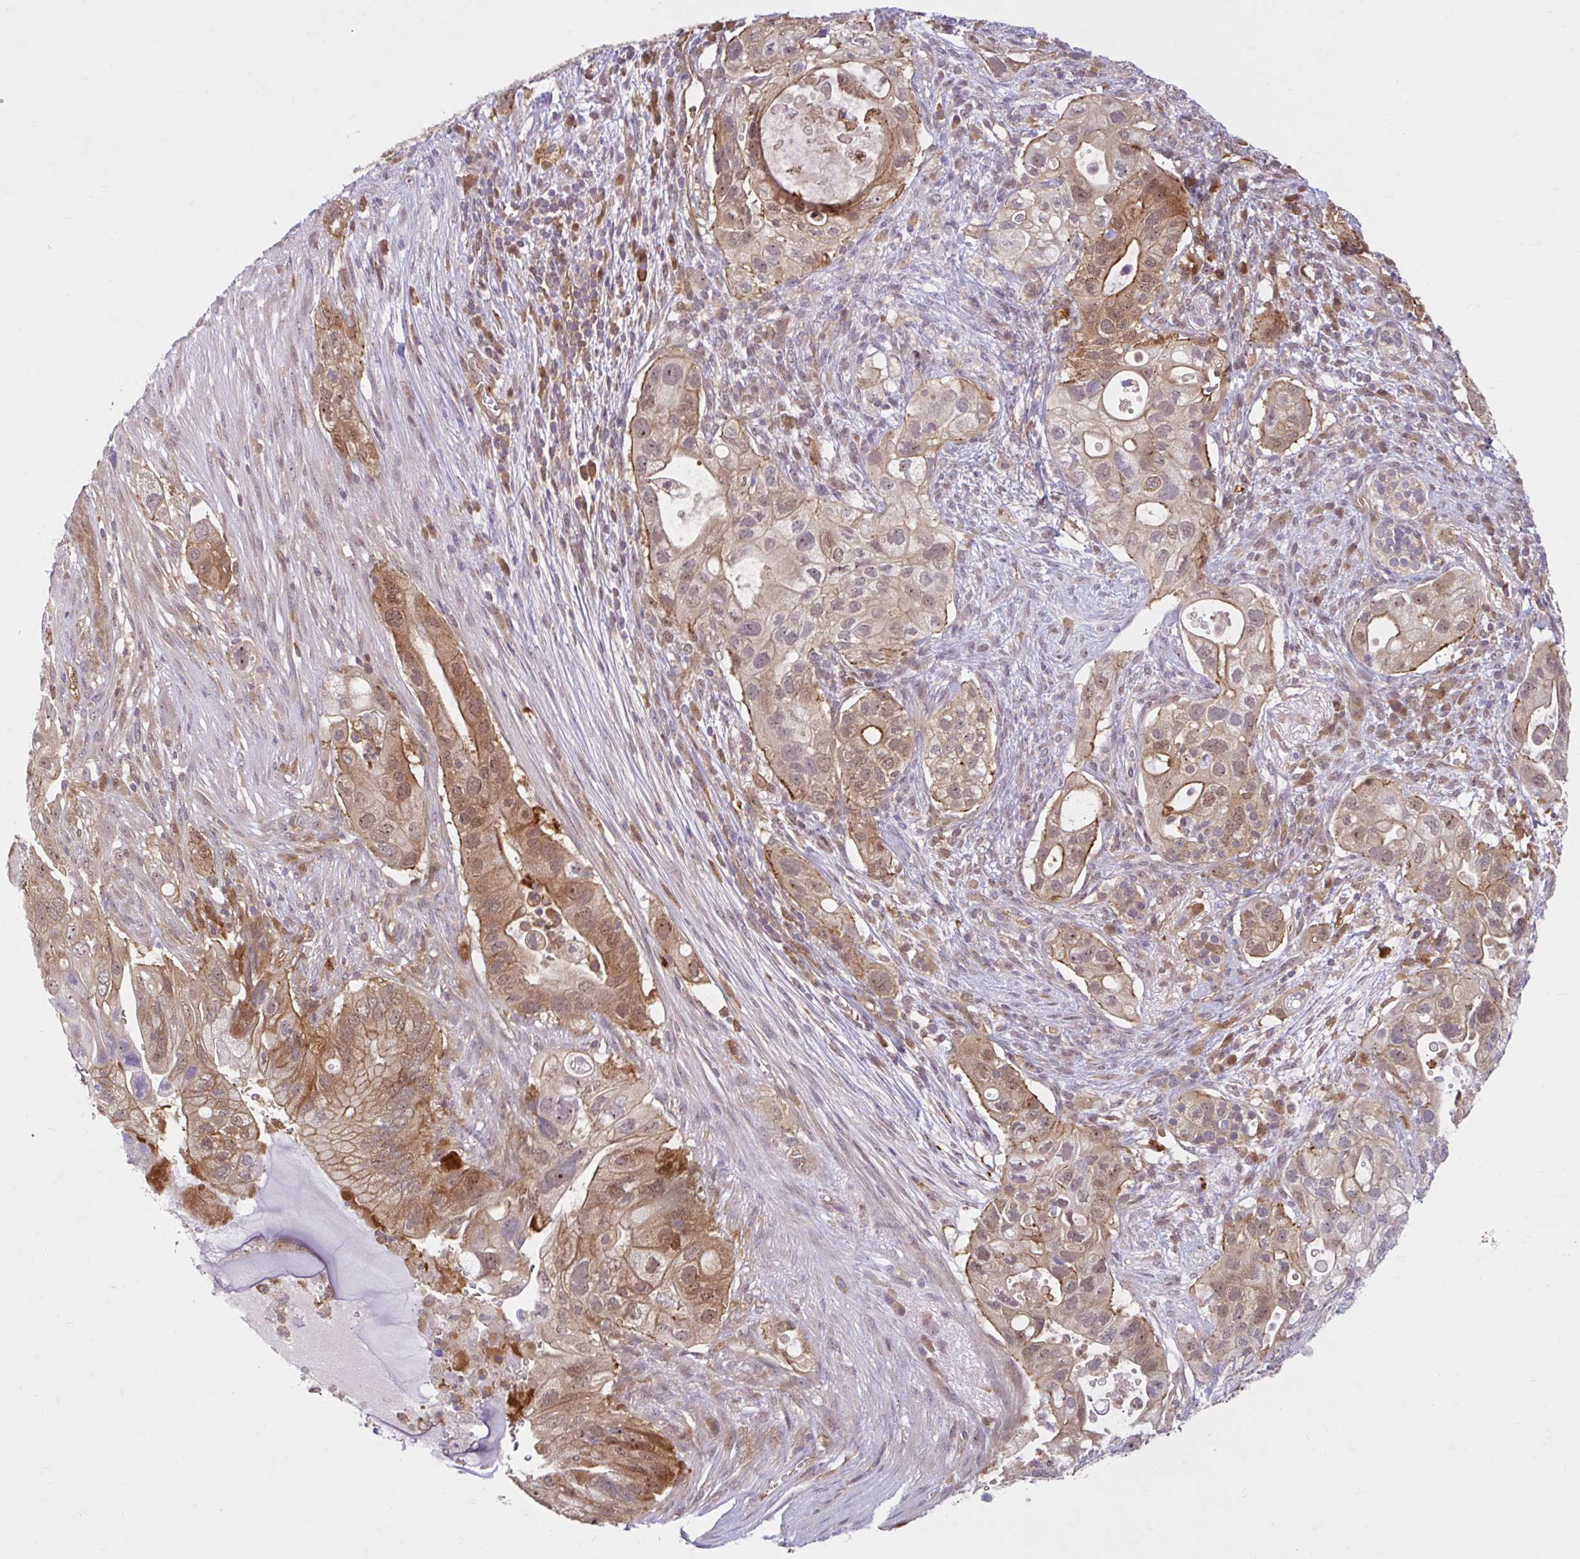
{"staining": {"intensity": "moderate", "quantity": ">75%", "location": "cytoplasmic/membranous,nuclear"}, "tissue": "pancreatic cancer", "cell_type": "Tumor cells", "image_type": "cancer", "snomed": [{"axis": "morphology", "description": "Adenocarcinoma, NOS"}, {"axis": "topography", "description": "Pancreas"}], "caption": "DAB (3,3'-diaminobenzidine) immunohistochemical staining of adenocarcinoma (pancreatic) displays moderate cytoplasmic/membranous and nuclear protein positivity in approximately >75% of tumor cells.", "gene": "HMBS", "patient": {"sex": "female", "age": 72}}